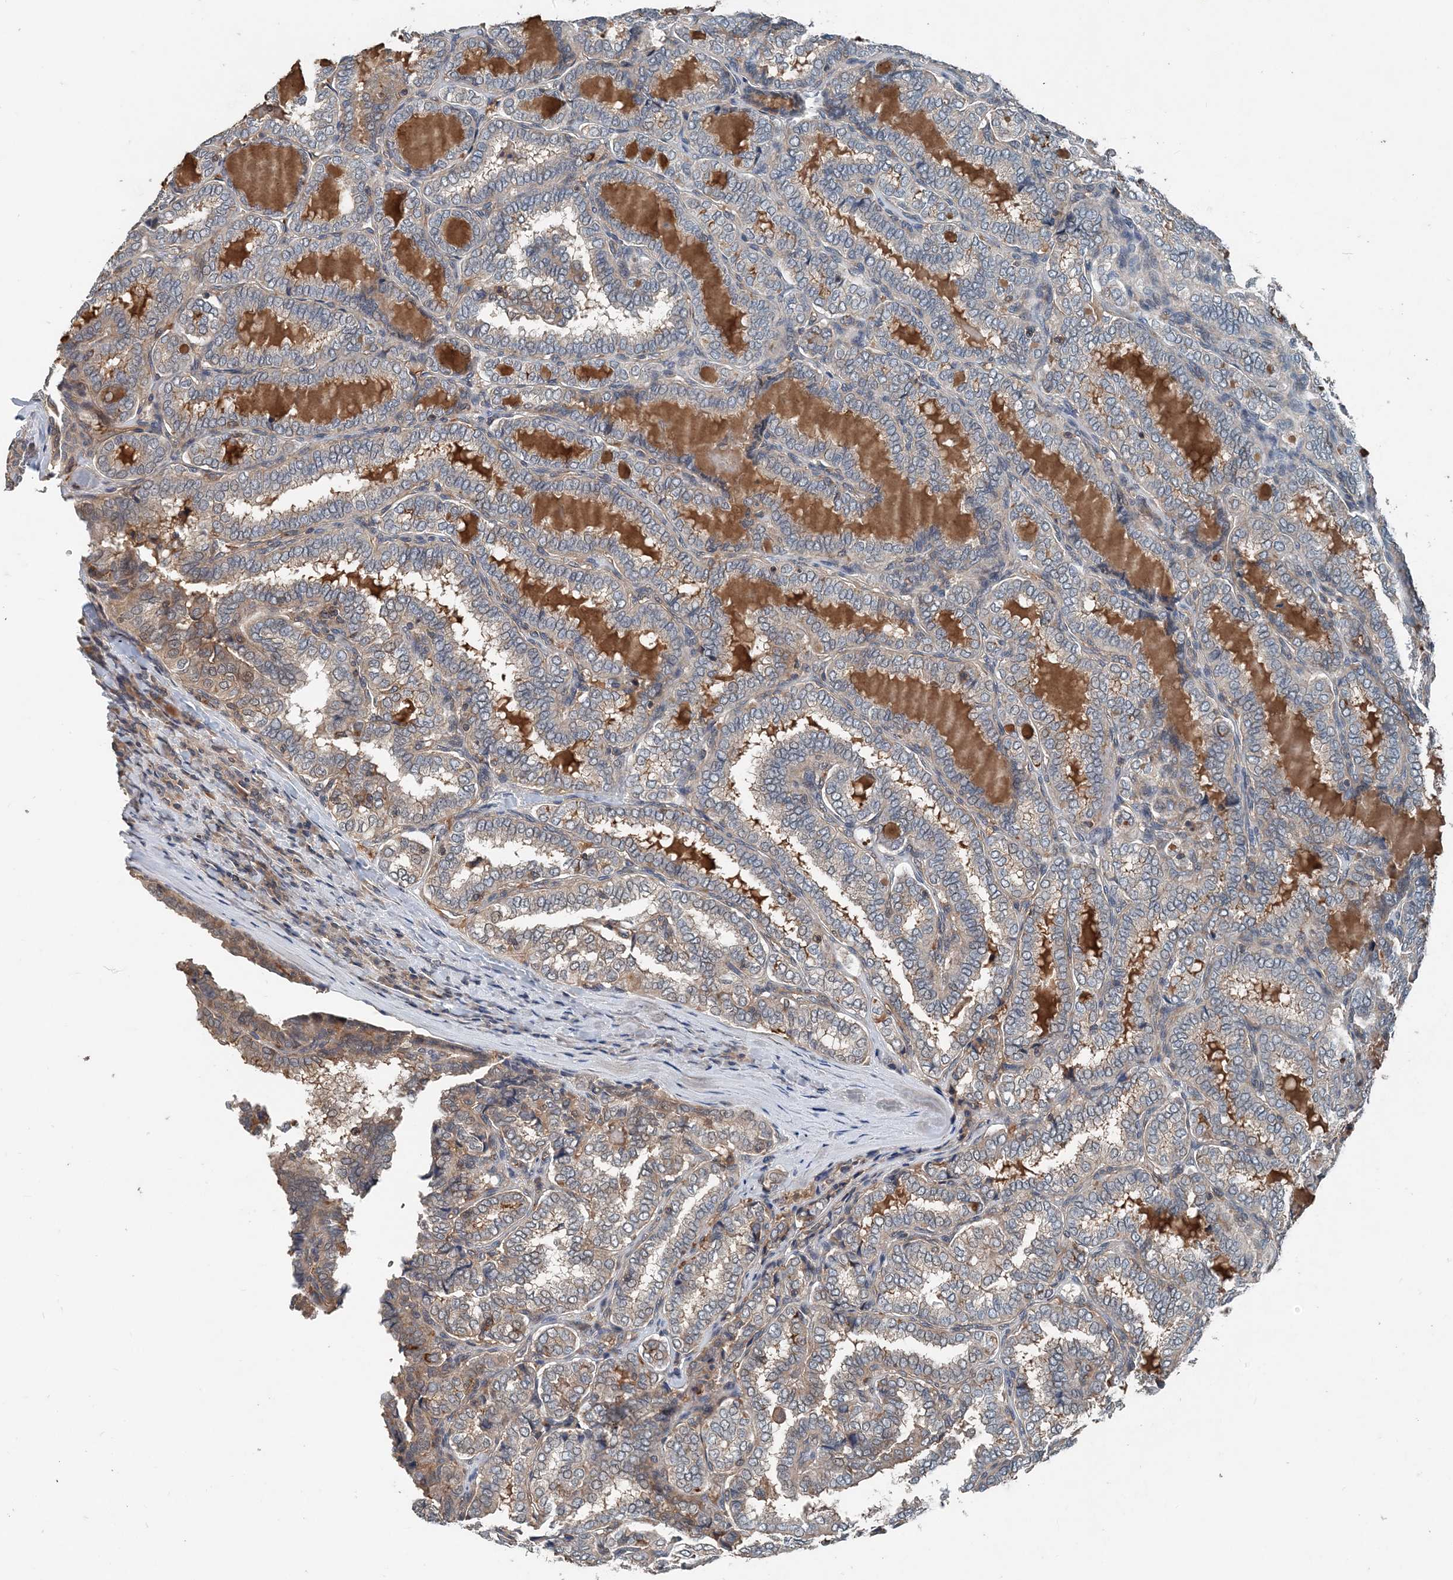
{"staining": {"intensity": "weak", "quantity": "<25%", "location": "cytoplasmic/membranous"}, "tissue": "thyroid cancer", "cell_type": "Tumor cells", "image_type": "cancer", "snomed": [{"axis": "morphology", "description": "Normal tissue, NOS"}, {"axis": "morphology", "description": "Papillary adenocarcinoma, NOS"}, {"axis": "topography", "description": "Thyroid gland"}], "caption": "Tumor cells show no significant positivity in thyroid cancer.", "gene": "SMPD3", "patient": {"sex": "female", "age": 30}}